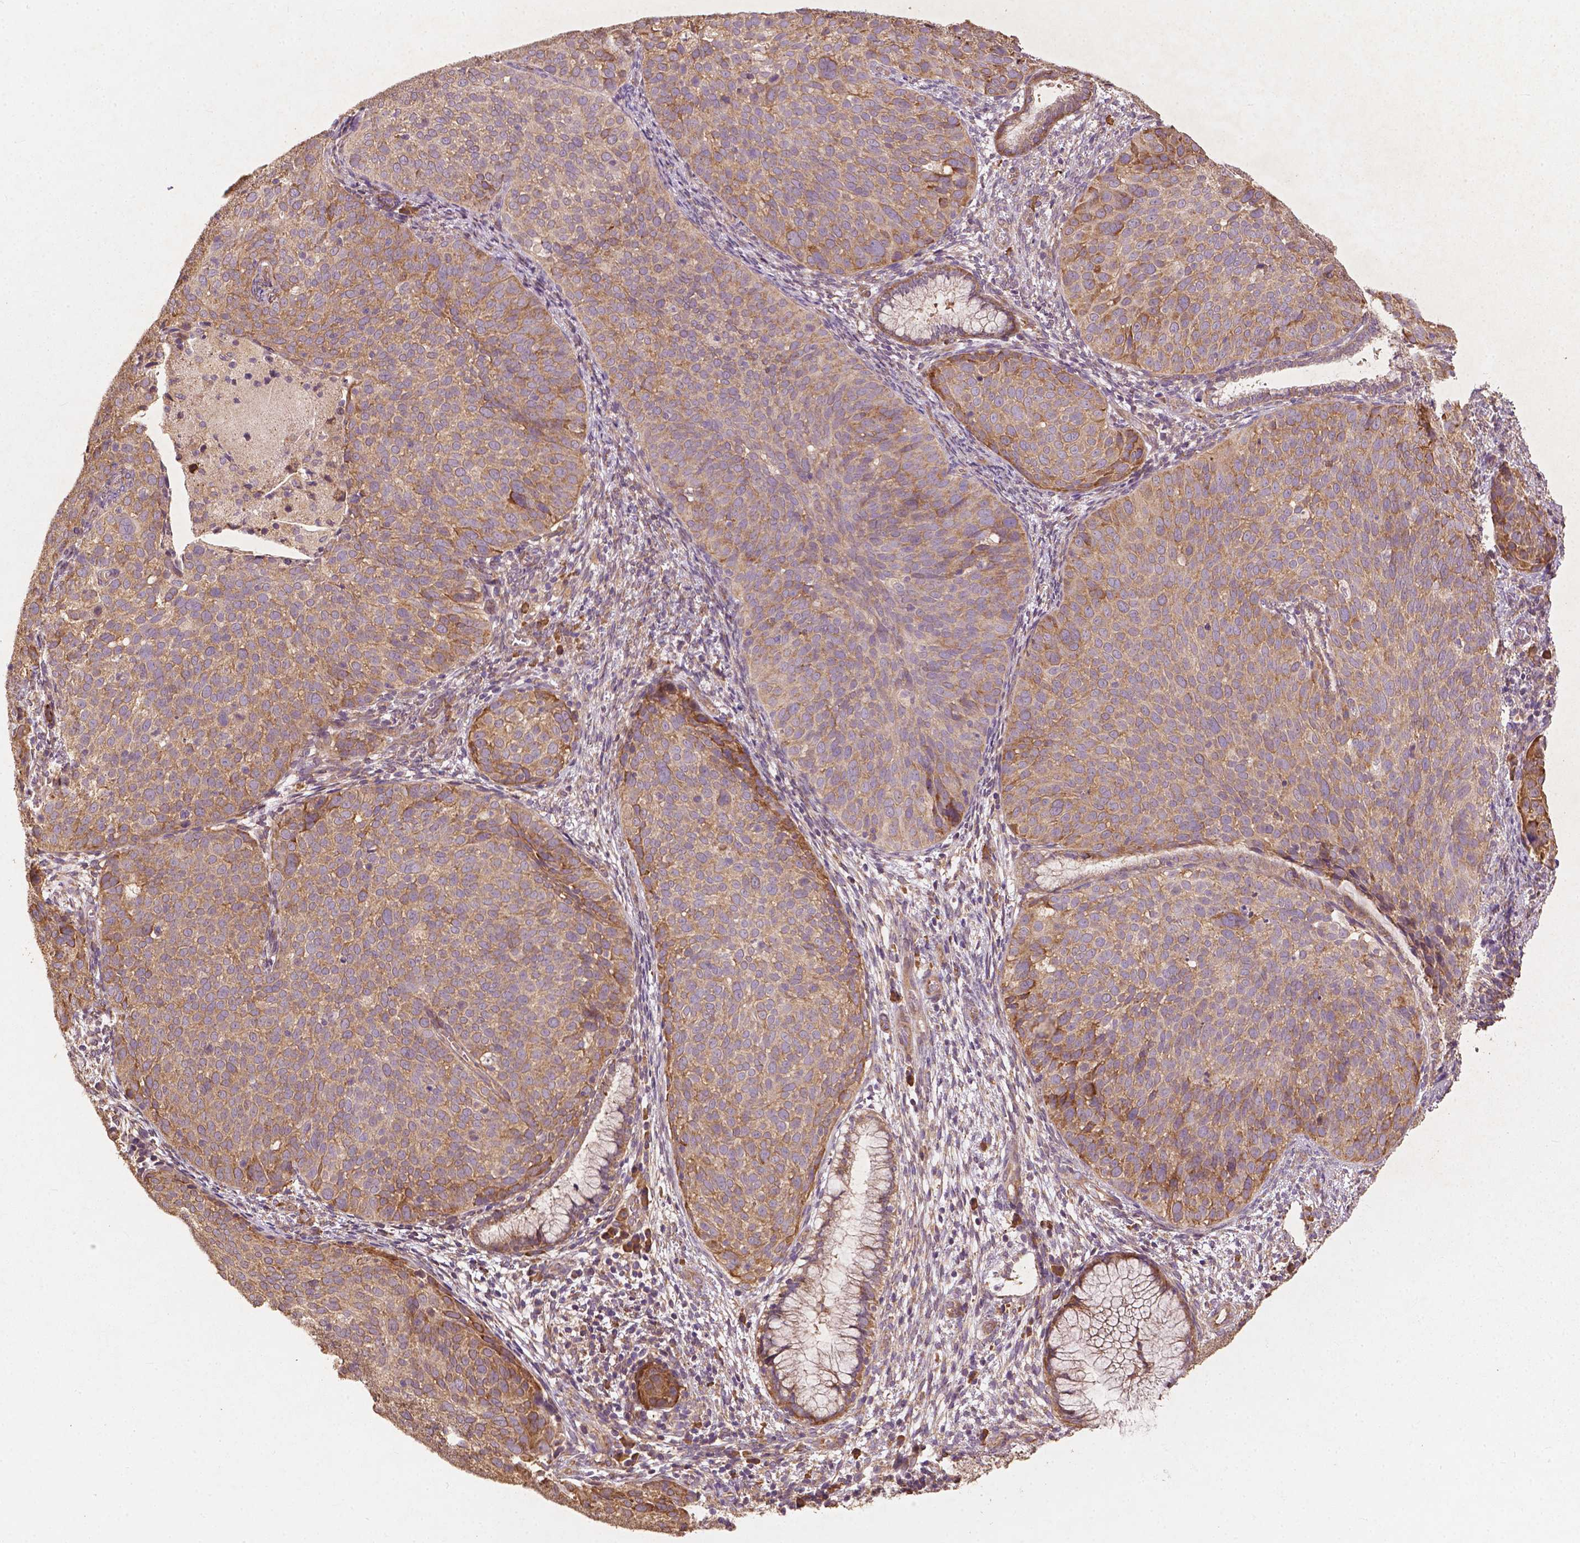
{"staining": {"intensity": "moderate", "quantity": "25%-75%", "location": "cytoplasmic/membranous"}, "tissue": "cervical cancer", "cell_type": "Tumor cells", "image_type": "cancer", "snomed": [{"axis": "morphology", "description": "Squamous cell carcinoma, NOS"}, {"axis": "topography", "description": "Cervix"}], "caption": "Moderate cytoplasmic/membranous protein positivity is appreciated in about 25%-75% of tumor cells in cervical cancer (squamous cell carcinoma).", "gene": "G3BP1", "patient": {"sex": "female", "age": 39}}